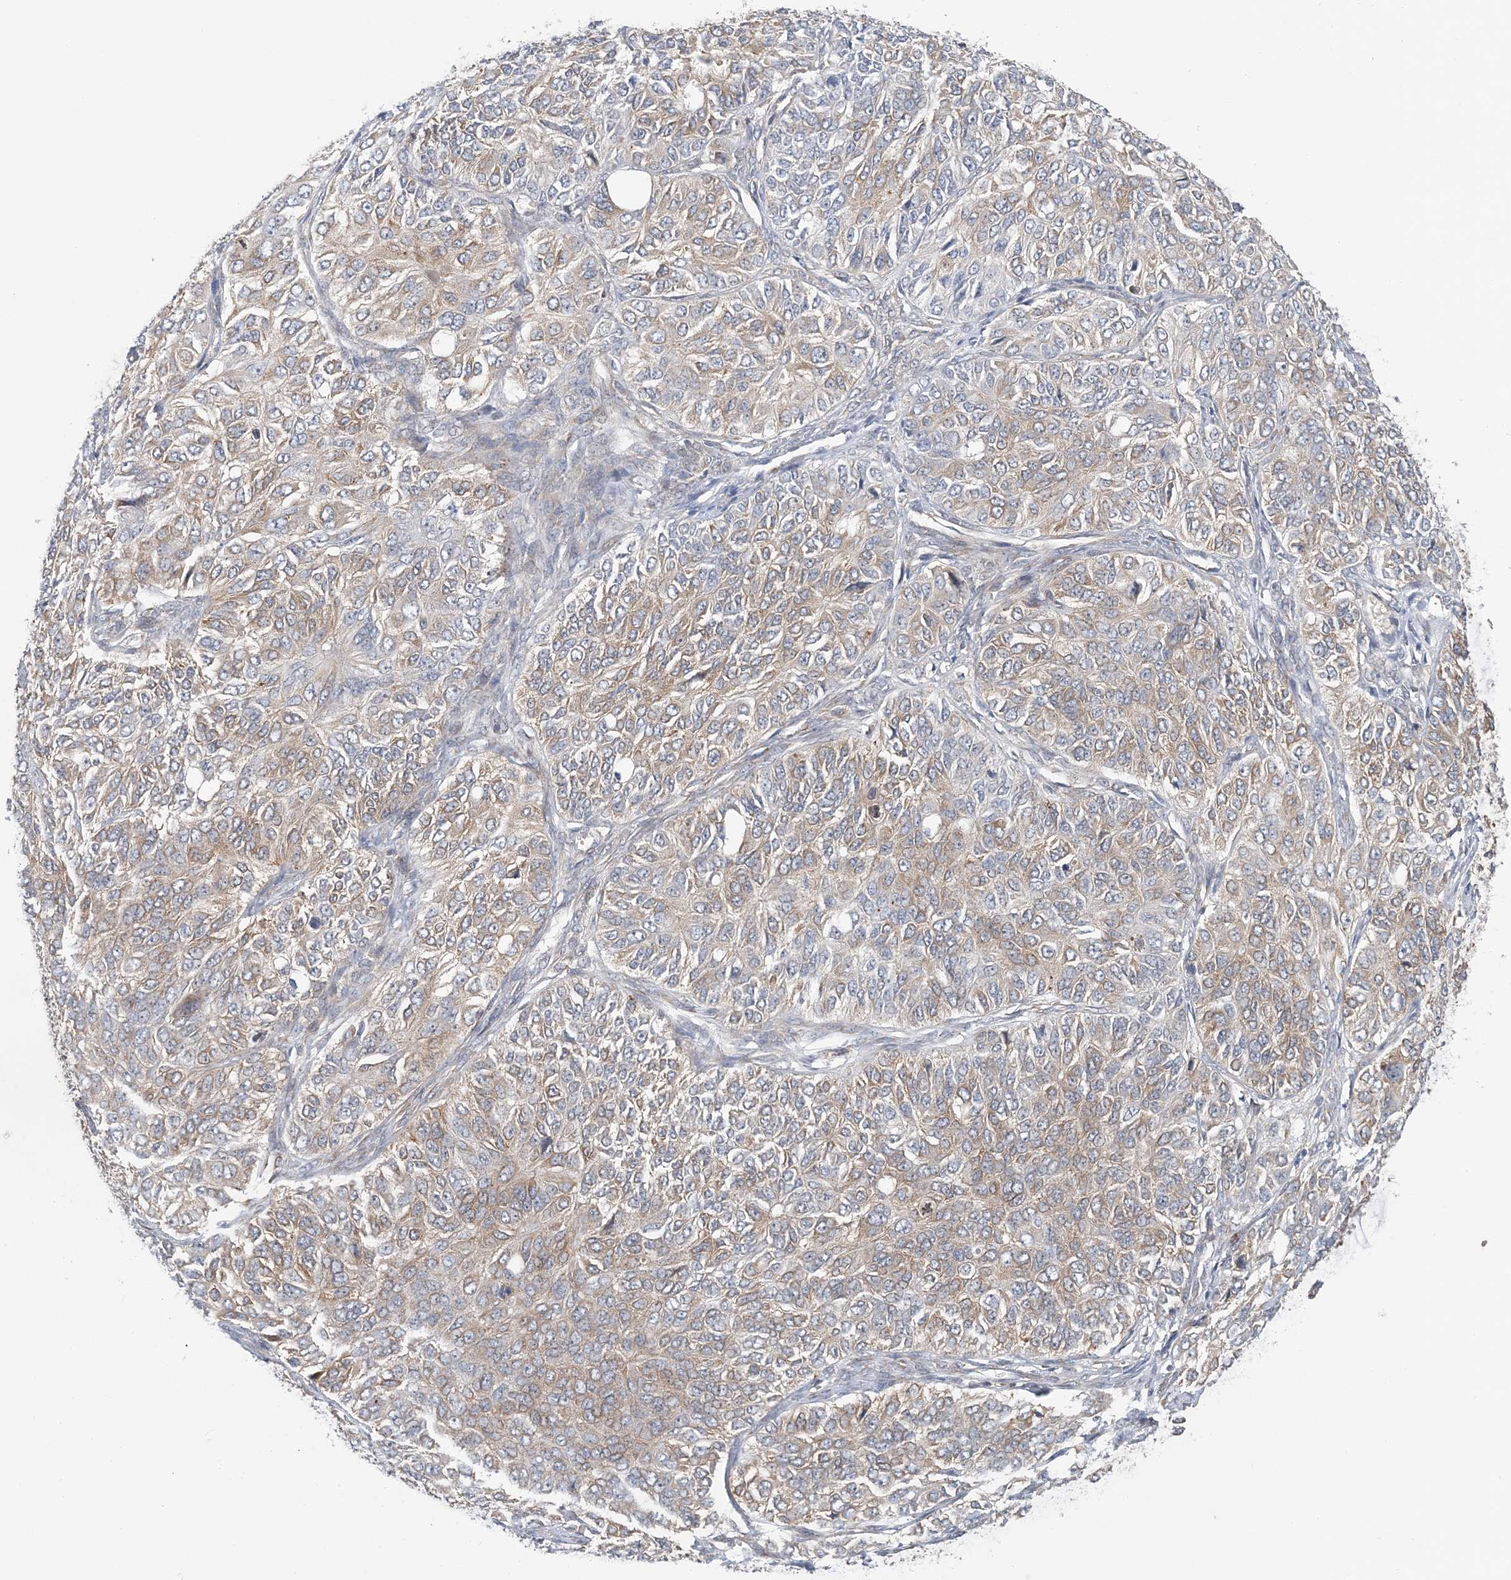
{"staining": {"intensity": "weak", "quantity": ">75%", "location": "cytoplasmic/membranous"}, "tissue": "ovarian cancer", "cell_type": "Tumor cells", "image_type": "cancer", "snomed": [{"axis": "morphology", "description": "Carcinoma, endometroid"}, {"axis": "topography", "description": "Ovary"}], "caption": "Brown immunohistochemical staining in ovarian cancer (endometroid carcinoma) reveals weak cytoplasmic/membranous positivity in about >75% of tumor cells.", "gene": "ATP13A2", "patient": {"sex": "female", "age": 51}}